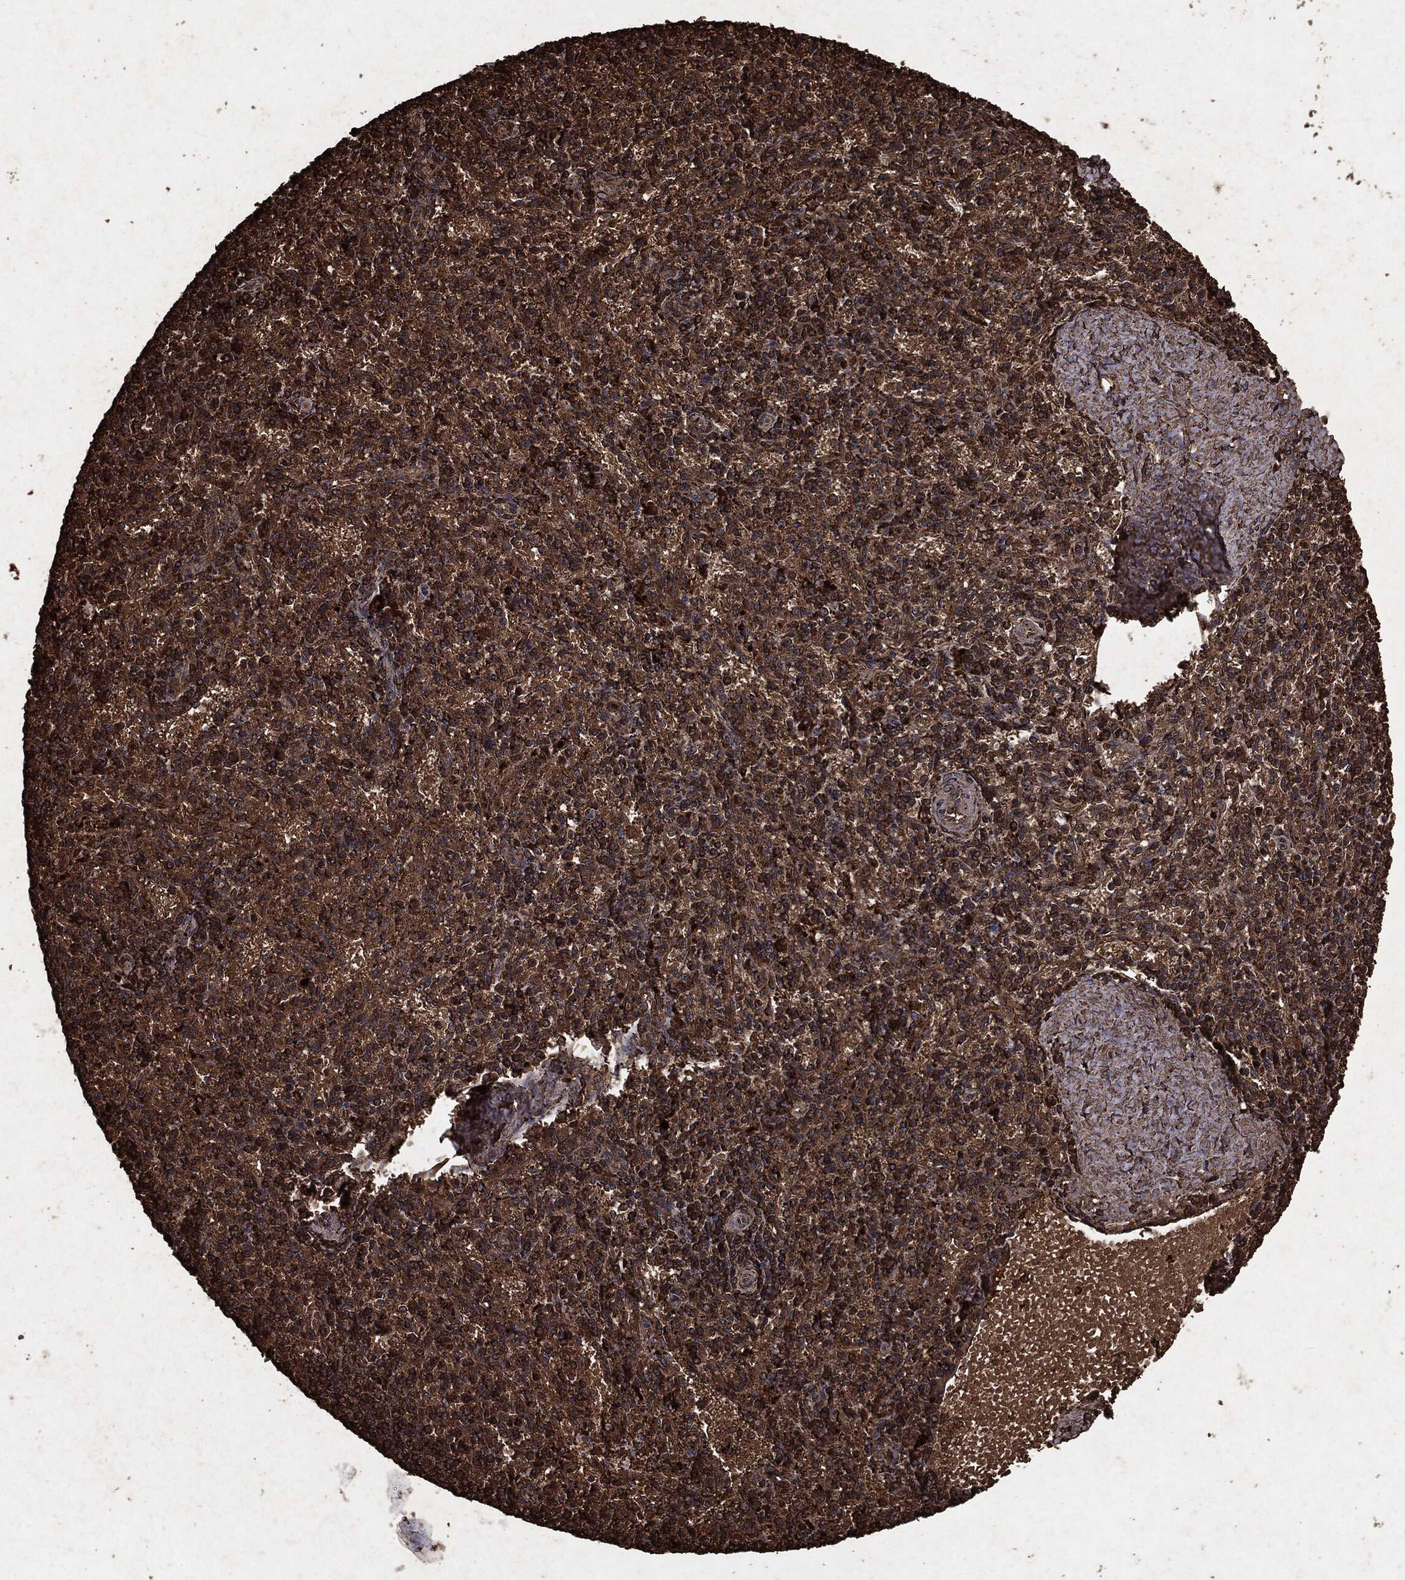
{"staining": {"intensity": "strong", "quantity": ">75%", "location": "cytoplasmic/membranous"}, "tissue": "spleen", "cell_type": "Cells in red pulp", "image_type": "normal", "snomed": [{"axis": "morphology", "description": "Normal tissue, NOS"}, {"axis": "topography", "description": "Spleen"}], "caption": "Immunohistochemistry (IHC) of unremarkable spleen exhibits high levels of strong cytoplasmic/membranous expression in approximately >75% of cells in red pulp.", "gene": "ARAF", "patient": {"sex": "female", "age": 37}}